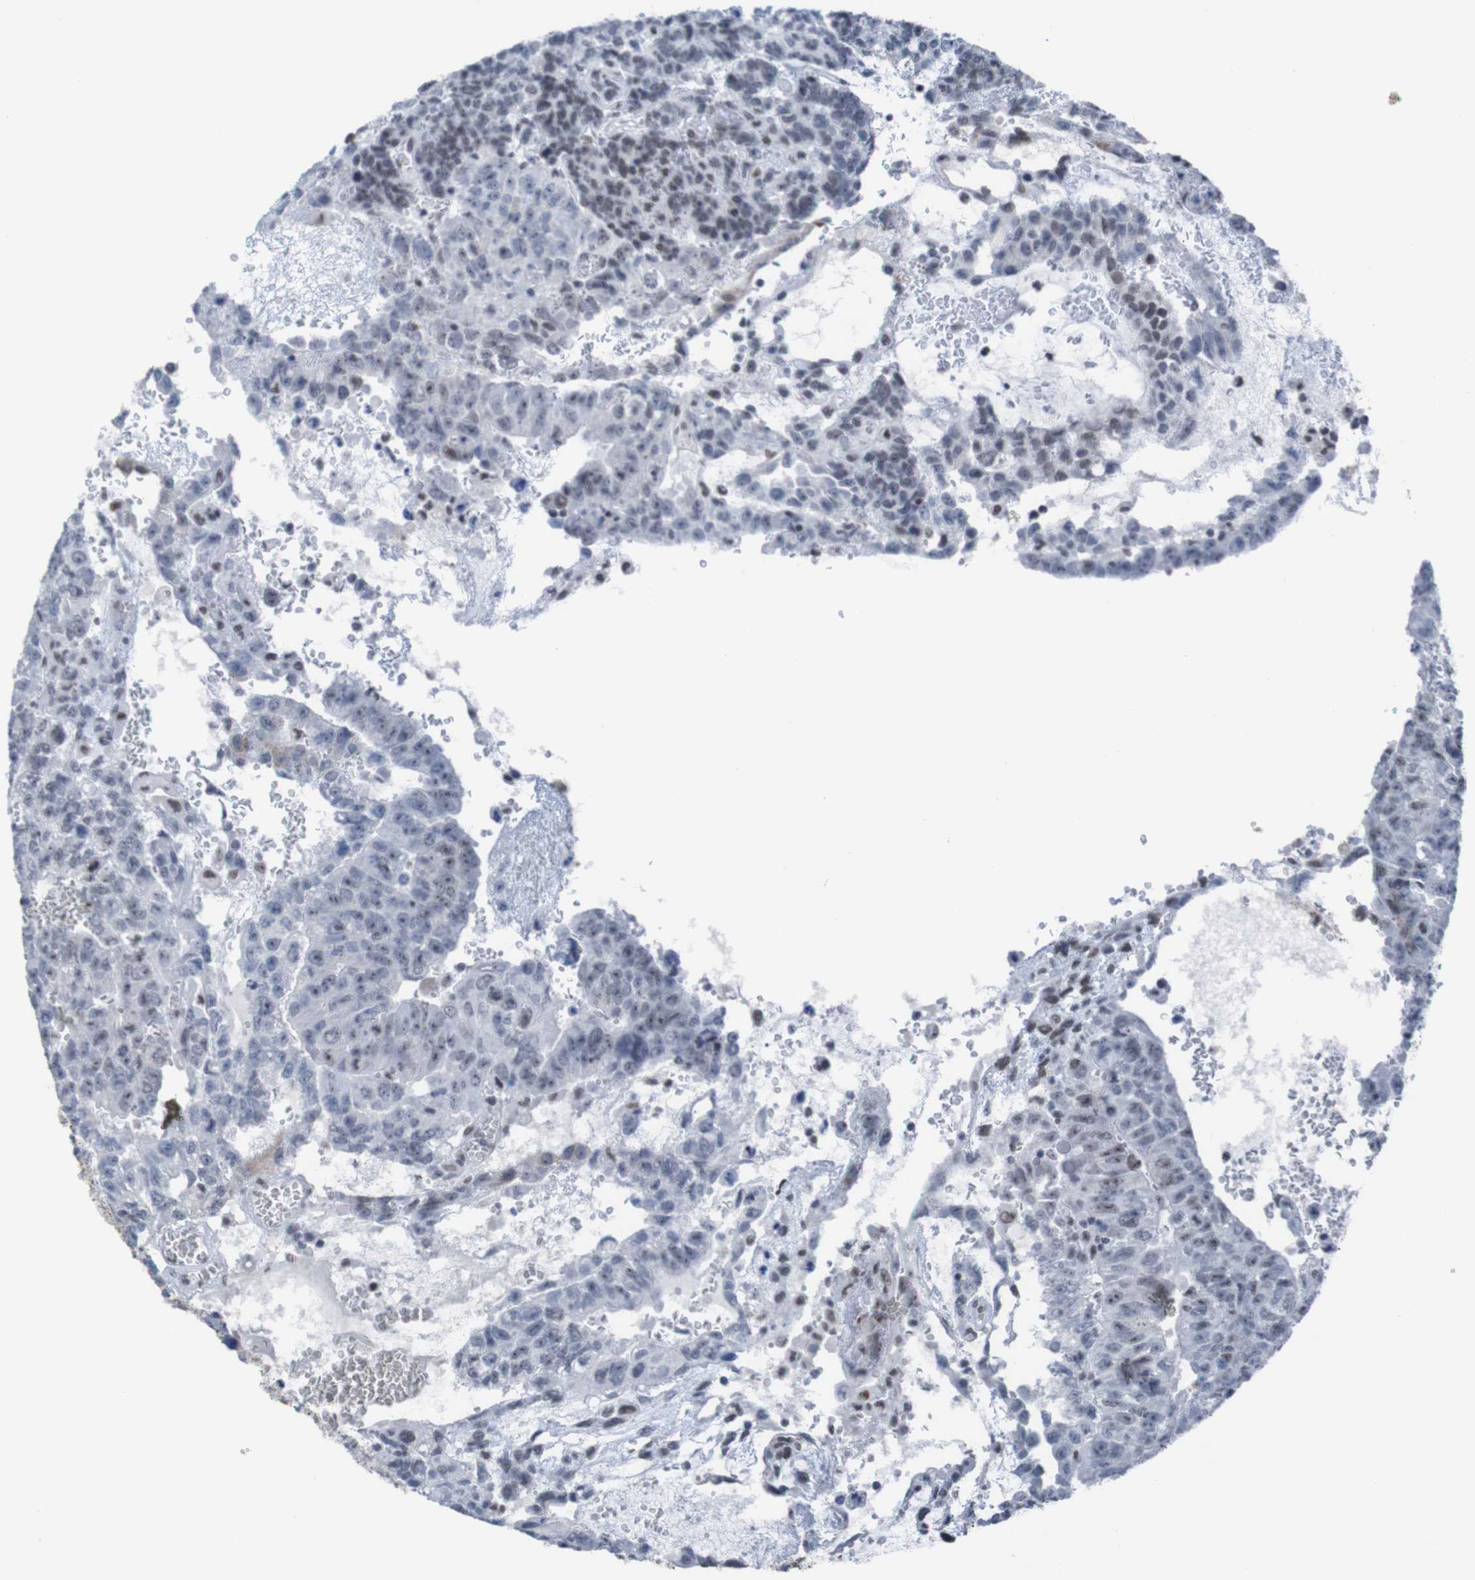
{"staining": {"intensity": "moderate", "quantity": "<25%", "location": "nuclear"}, "tissue": "testis cancer", "cell_type": "Tumor cells", "image_type": "cancer", "snomed": [{"axis": "morphology", "description": "Seminoma, NOS"}, {"axis": "morphology", "description": "Carcinoma, Embryonal, NOS"}, {"axis": "topography", "description": "Testis"}], "caption": "IHC of testis embryonal carcinoma reveals low levels of moderate nuclear positivity in approximately <25% of tumor cells.", "gene": "PHF2", "patient": {"sex": "male", "age": 52}}